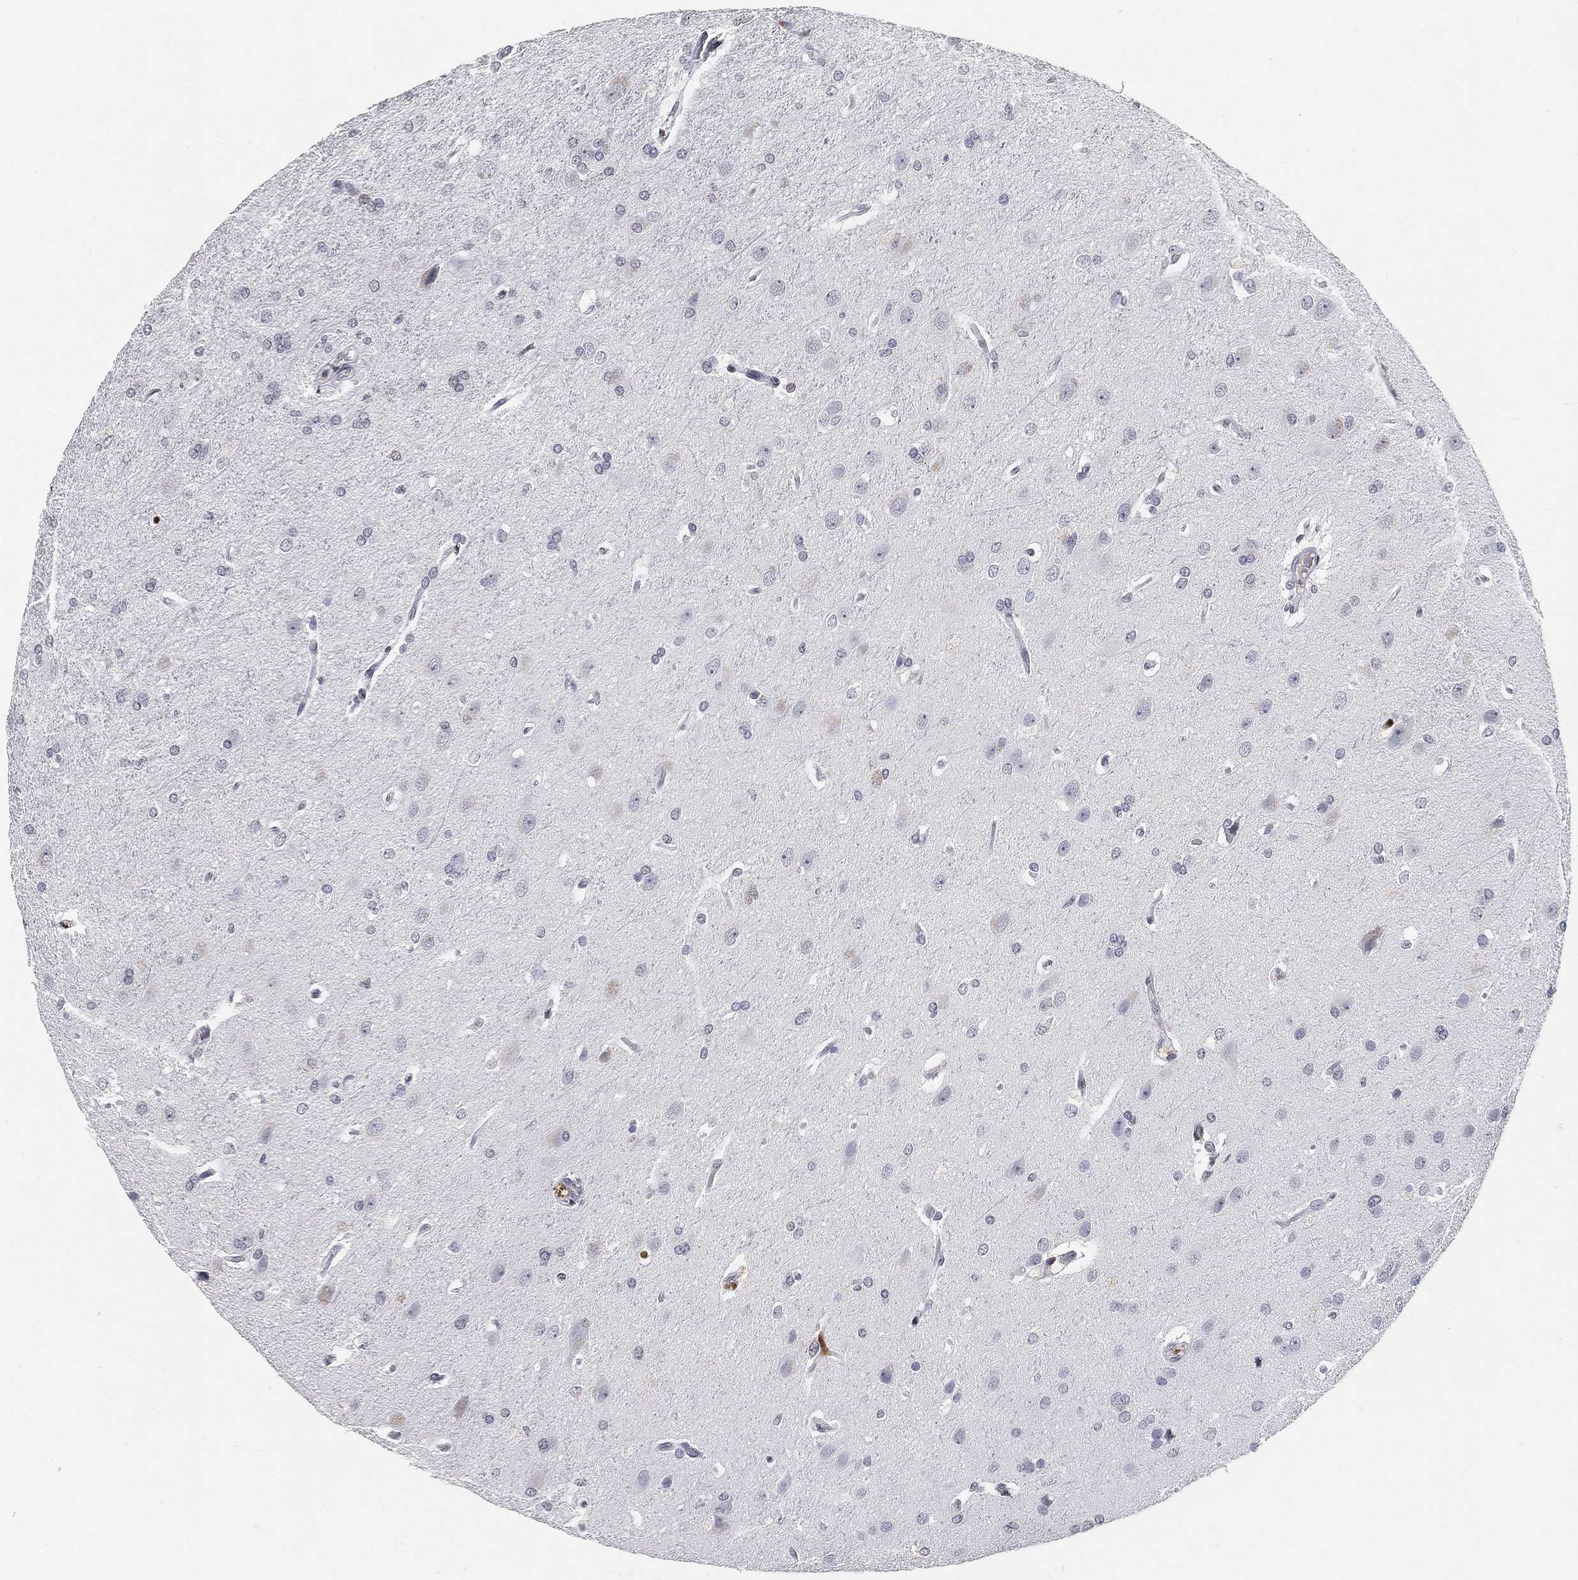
{"staining": {"intensity": "negative", "quantity": "none", "location": "none"}, "tissue": "glioma", "cell_type": "Tumor cells", "image_type": "cancer", "snomed": [{"axis": "morphology", "description": "Glioma, malignant, High grade"}, {"axis": "topography", "description": "Brain"}], "caption": "Malignant high-grade glioma was stained to show a protein in brown. There is no significant positivity in tumor cells.", "gene": "ARG1", "patient": {"sex": "male", "age": 68}}